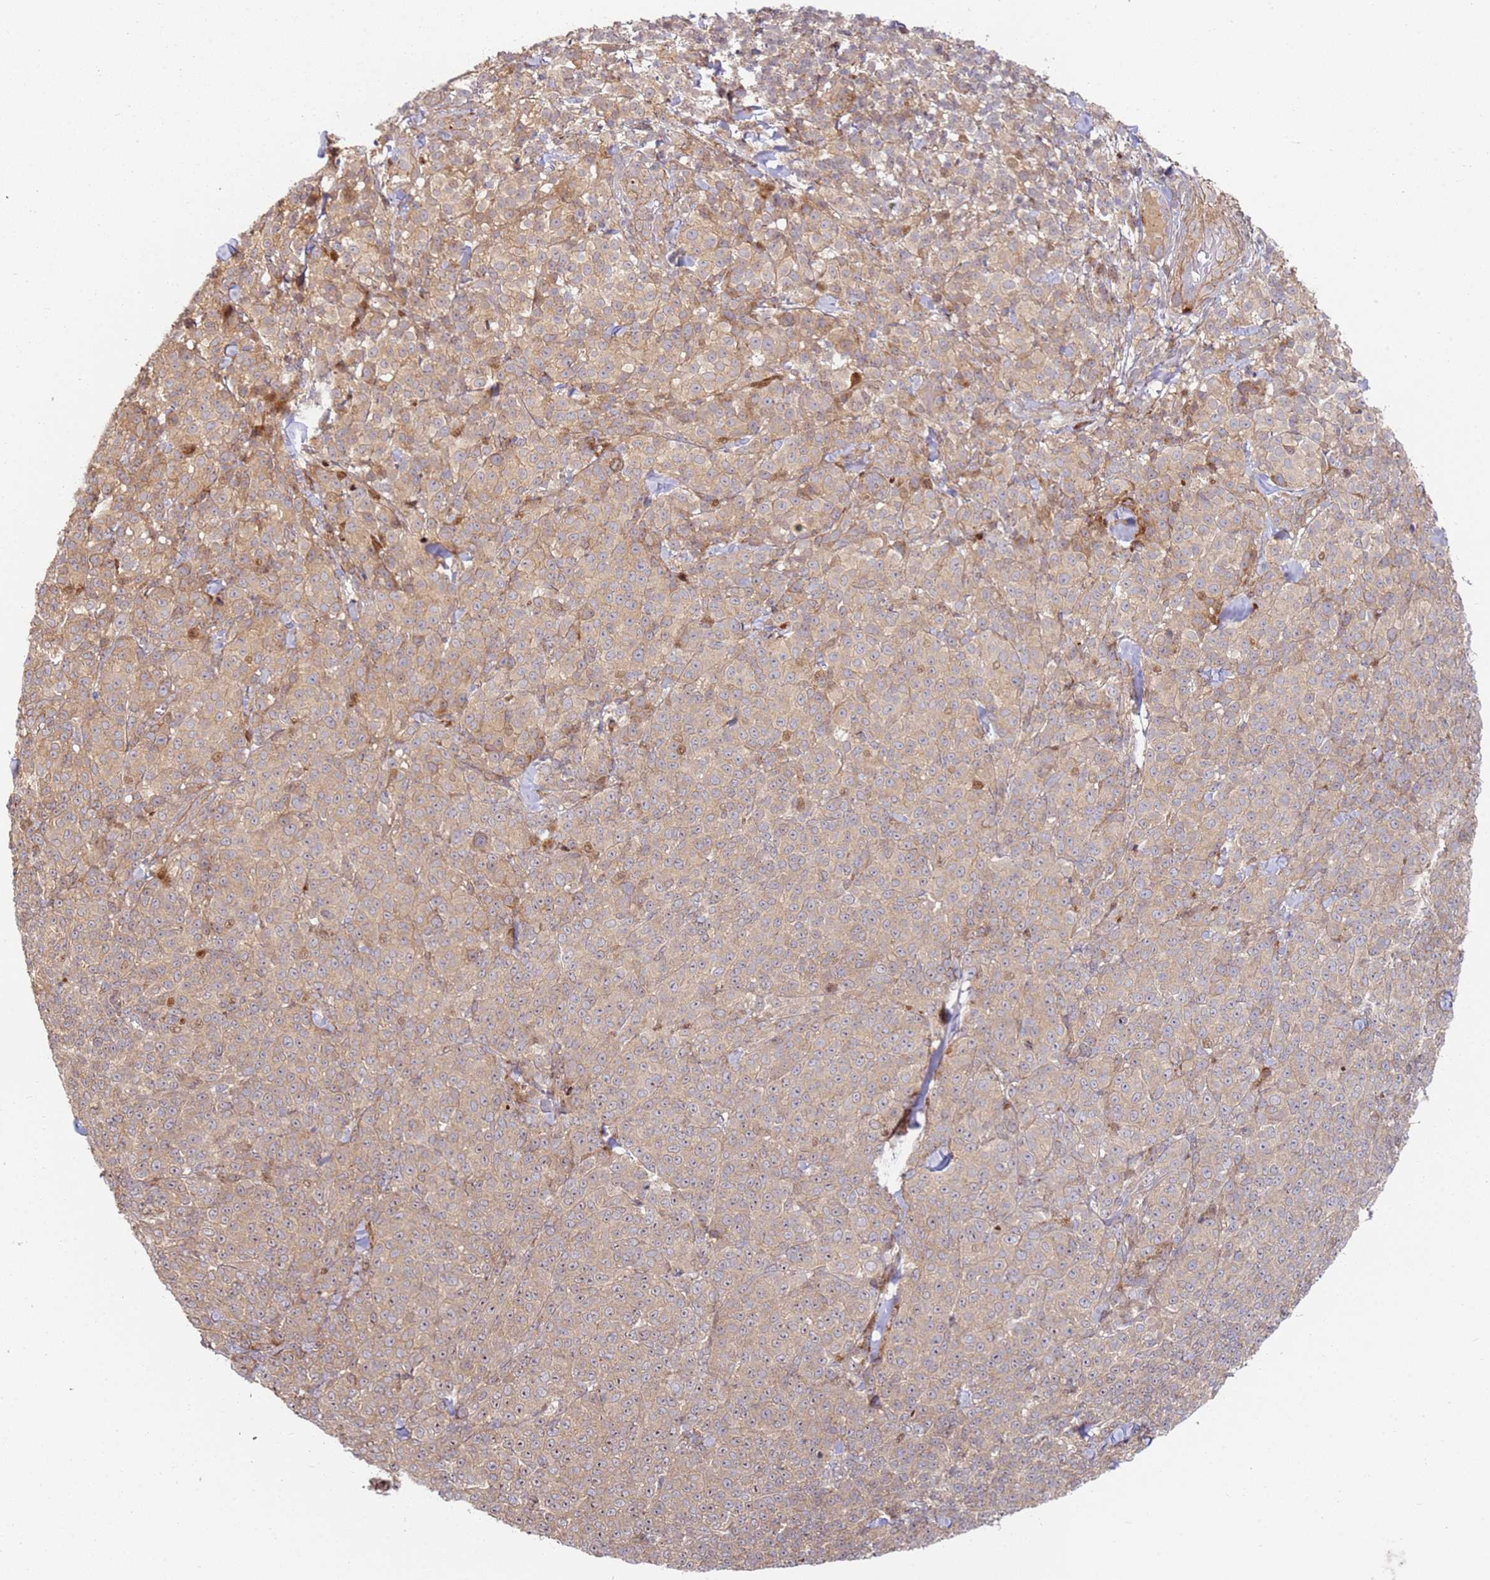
{"staining": {"intensity": "weak", "quantity": ">75%", "location": "cytoplasmic/membranous,nuclear"}, "tissue": "melanoma", "cell_type": "Tumor cells", "image_type": "cancer", "snomed": [{"axis": "morphology", "description": "Normal tissue, NOS"}, {"axis": "morphology", "description": "Malignant melanoma, NOS"}, {"axis": "topography", "description": "Skin"}], "caption": "Protein analysis of melanoma tissue exhibits weak cytoplasmic/membranous and nuclear expression in about >75% of tumor cells. (DAB (3,3'-diaminobenzidine) = brown stain, brightfield microscopy at high magnification).", "gene": "TMEM233", "patient": {"sex": "female", "age": 34}}